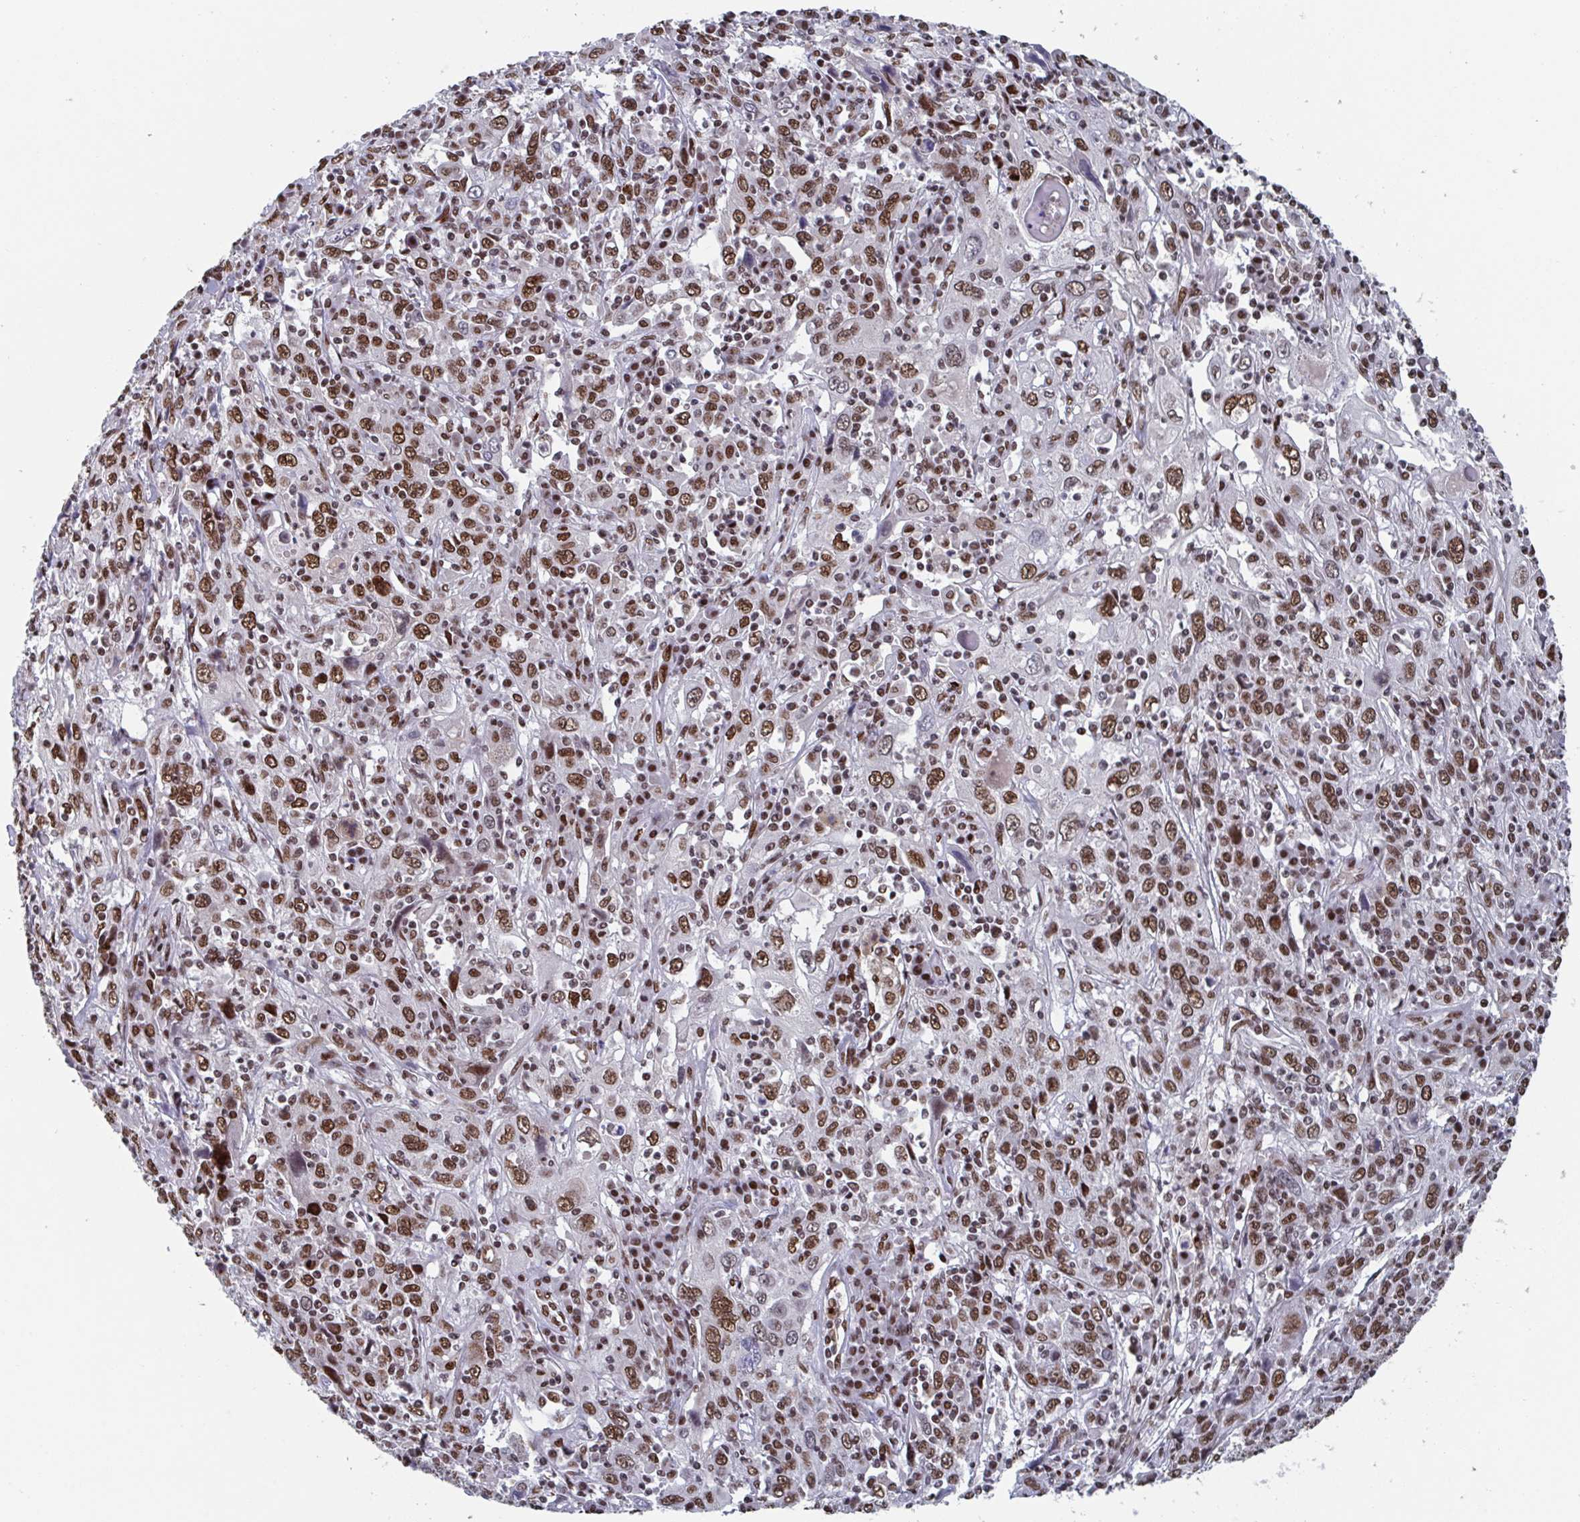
{"staining": {"intensity": "moderate", "quantity": ">75%", "location": "nuclear"}, "tissue": "cervical cancer", "cell_type": "Tumor cells", "image_type": "cancer", "snomed": [{"axis": "morphology", "description": "Squamous cell carcinoma, NOS"}, {"axis": "topography", "description": "Cervix"}], "caption": "Approximately >75% of tumor cells in squamous cell carcinoma (cervical) exhibit moderate nuclear protein positivity as visualized by brown immunohistochemical staining.", "gene": "ZNF607", "patient": {"sex": "female", "age": 46}}